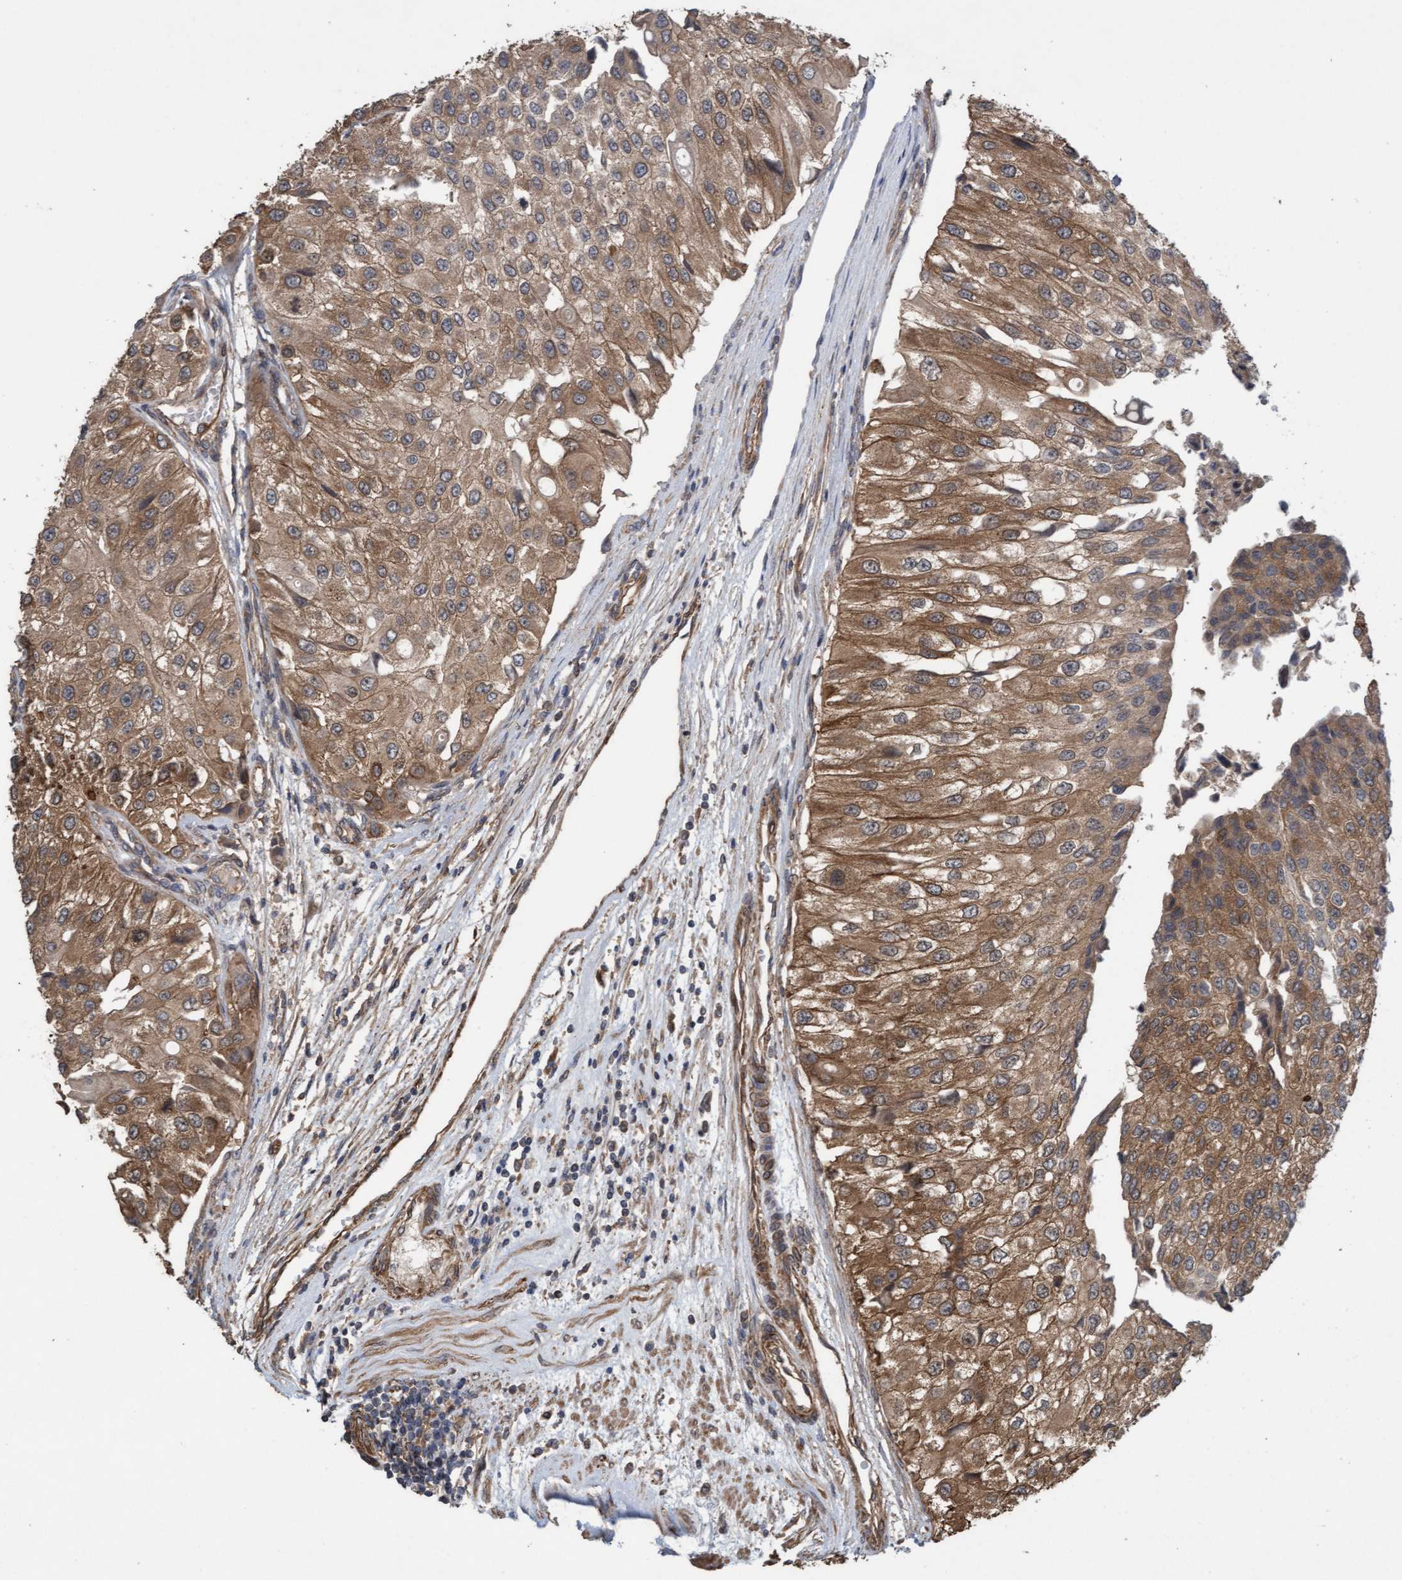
{"staining": {"intensity": "moderate", "quantity": ">75%", "location": "cytoplasmic/membranous"}, "tissue": "urothelial cancer", "cell_type": "Tumor cells", "image_type": "cancer", "snomed": [{"axis": "morphology", "description": "Urothelial carcinoma, High grade"}, {"axis": "topography", "description": "Kidney"}, {"axis": "topography", "description": "Urinary bladder"}], "caption": "Human urothelial carcinoma (high-grade) stained for a protein (brown) demonstrates moderate cytoplasmic/membranous positive expression in about >75% of tumor cells.", "gene": "CDC42EP4", "patient": {"sex": "male", "age": 77}}